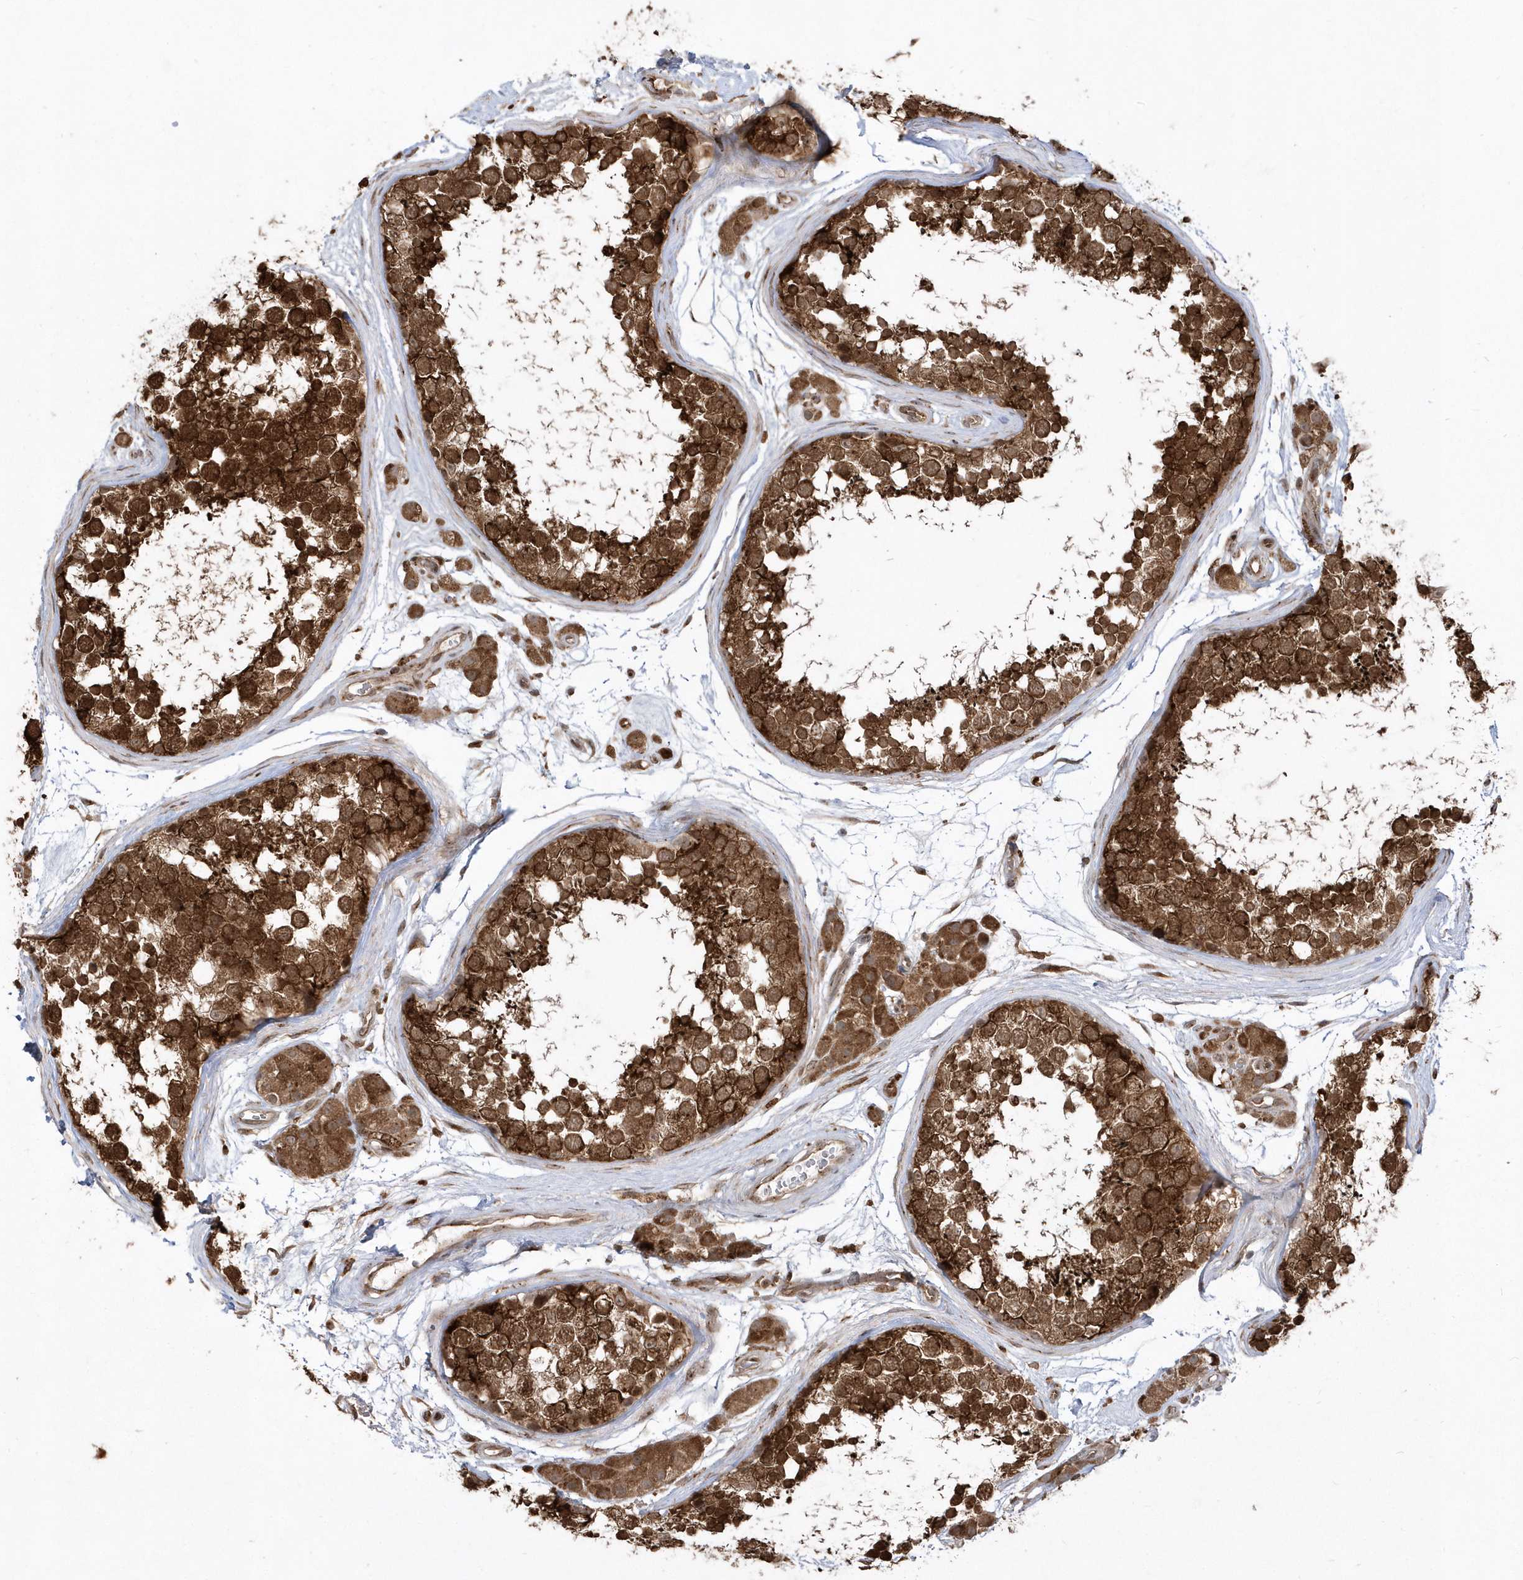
{"staining": {"intensity": "strong", "quantity": ">75%", "location": "cytoplasmic/membranous,nuclear"}, "tissue": "testis", "cell_type": "Cells in seminiferous ducts", "image_type": "normal", "snomed": [{"axis": "morphology", "description": "Normal tissue, NOS"}, {"axis": "topography", "description": "Testis"}], "caption": "IHC (DAB) staining of unremarkable testis displays strong cytoplasmic/membranous,nuclear protein expression in about >75% of cells in seminiferous ducts. Immunohistochemistry stains the protein in brown and the nuclei are stained blue.", "gene": "EPC2", "patient": {"sex": "male", "age": 56}}